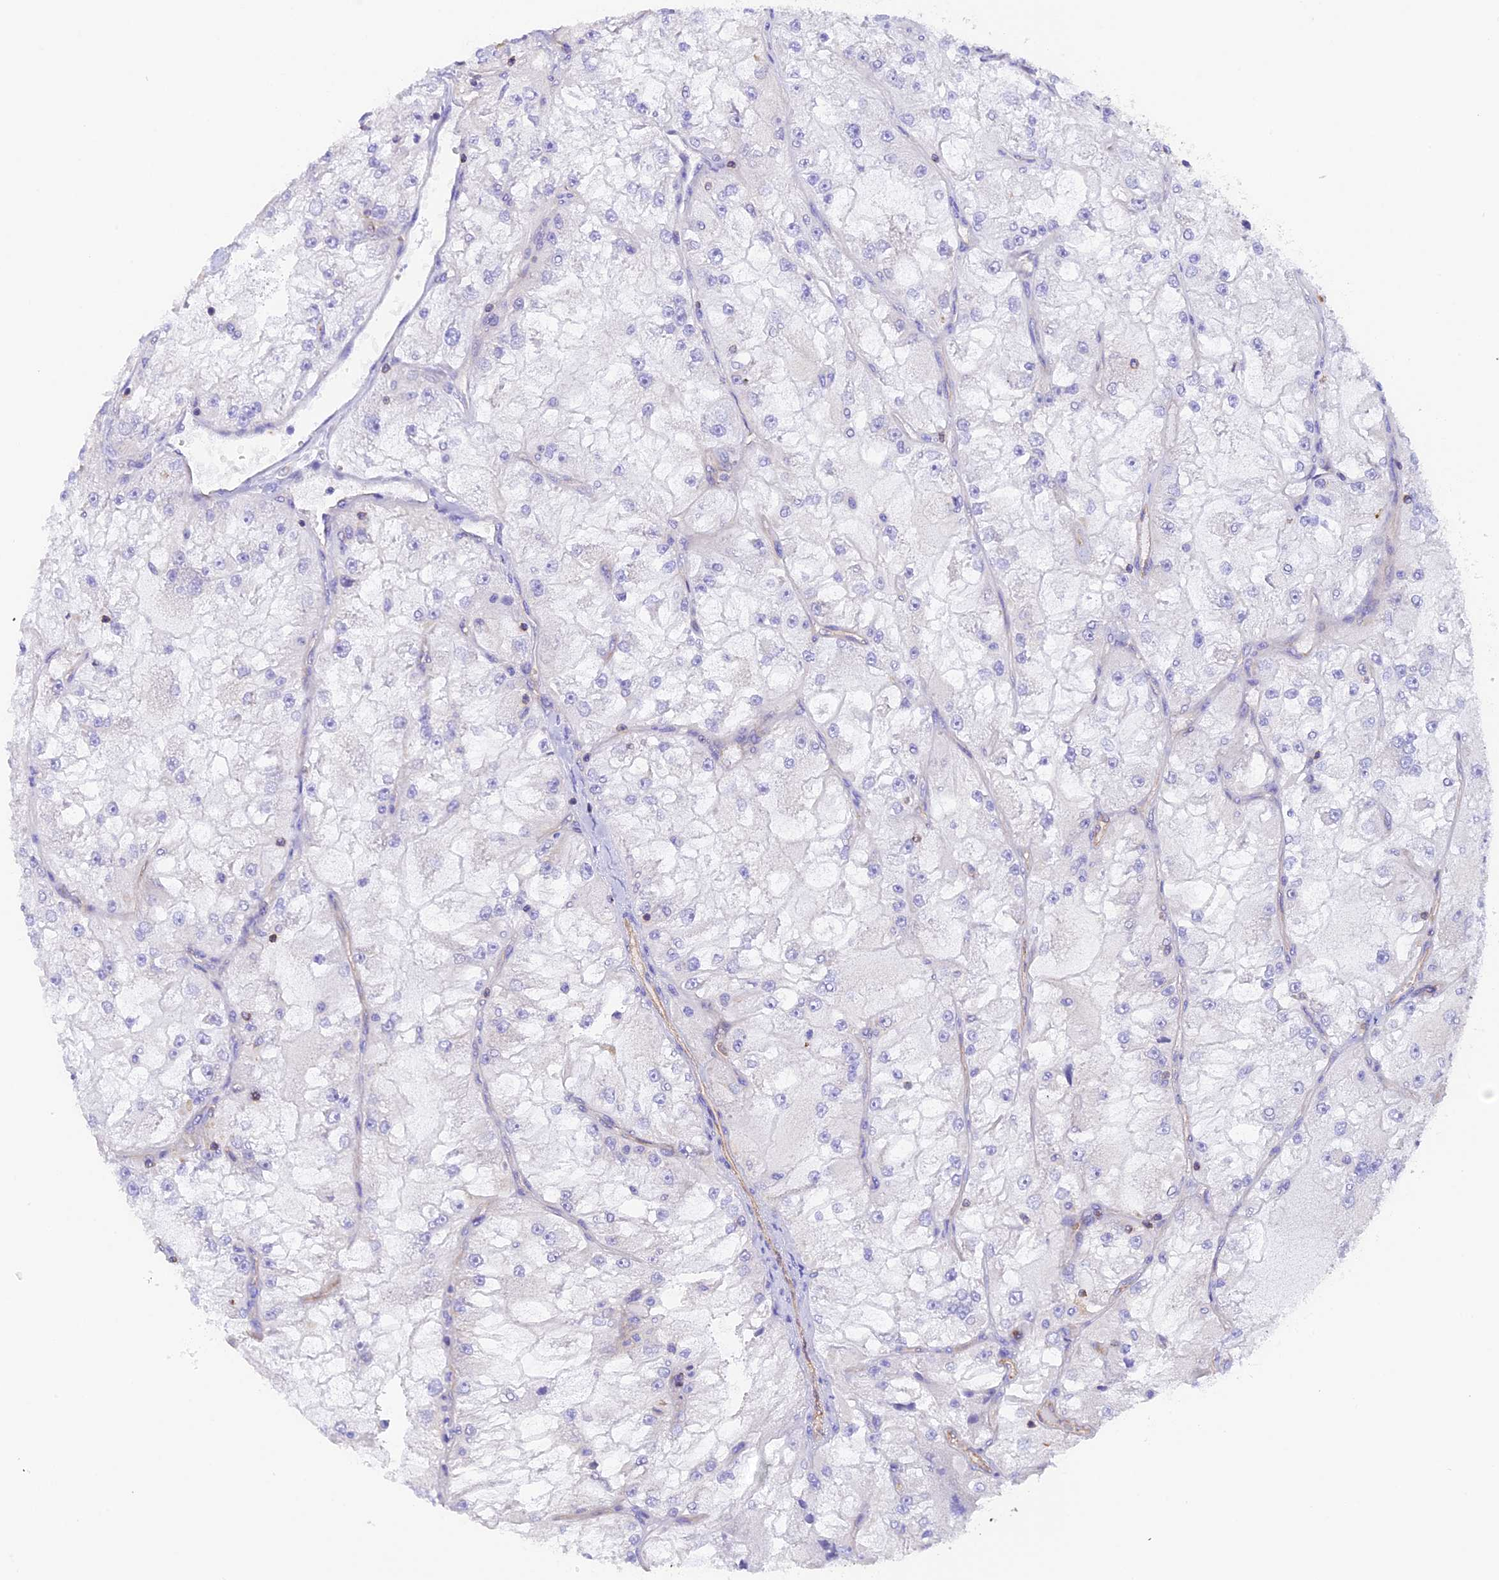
{"staining": {"intensity": "negative", "quantity": "none", "location": "none"}, "tissue": "renal cancer", "cell_type": "Tumor cells", "image_type": "cancer", "snomed": [{"axis": "morphology", "description": "Adenocarcinoma, NOS"}, {"axis": "topography", "description": "Kidney"}], "caption": "High magnification brightfield microscopy of renal cancer stained with DAB (brown) and counterstained with hematoxylin (blue): tumor cells show no significant positivity.", "gene": "FAM193A", "patient": {"sex": "female", "age": 72}}